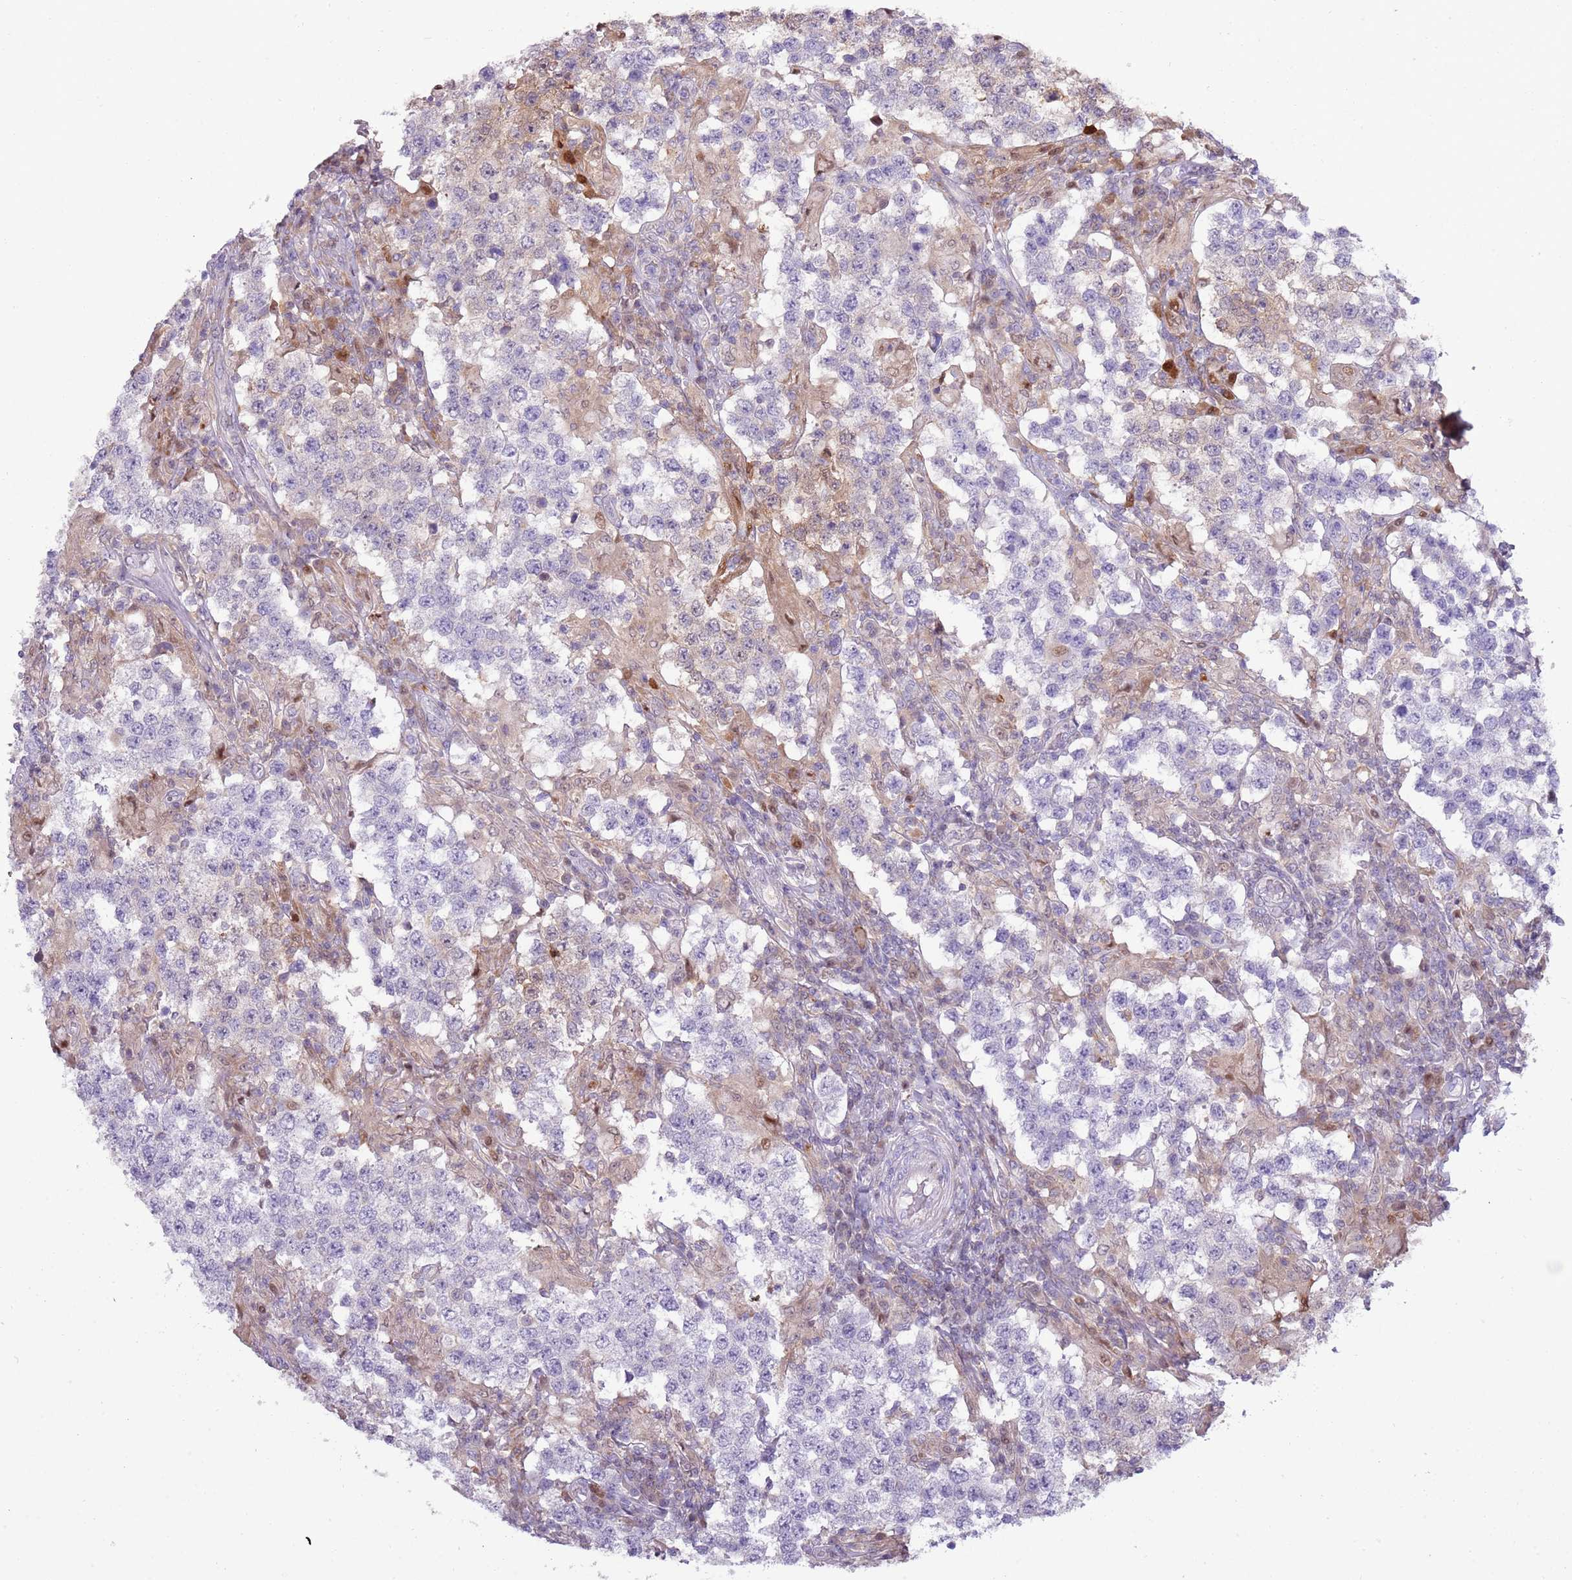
{"staining": {"intensity": "negative", "quantity": "none", "location": "none"}, "tissue": "testis cancer", "cell_type": "Tumor cells", "image_type": "cancer", "snomed": [{"axis": "morphology", "description": "Seminoma, NOS"}, {"axis": "morphology", "description": "Carcinoma, Embryonal, NOS"}, {"axis": "topography", "description": "Testis"}], "caption": "The histopathology image exhibits no significant expression in tumor cells of testis seminoma.", "gene": "NBPF6", "patient": {"sex": "male", "age": 41}}